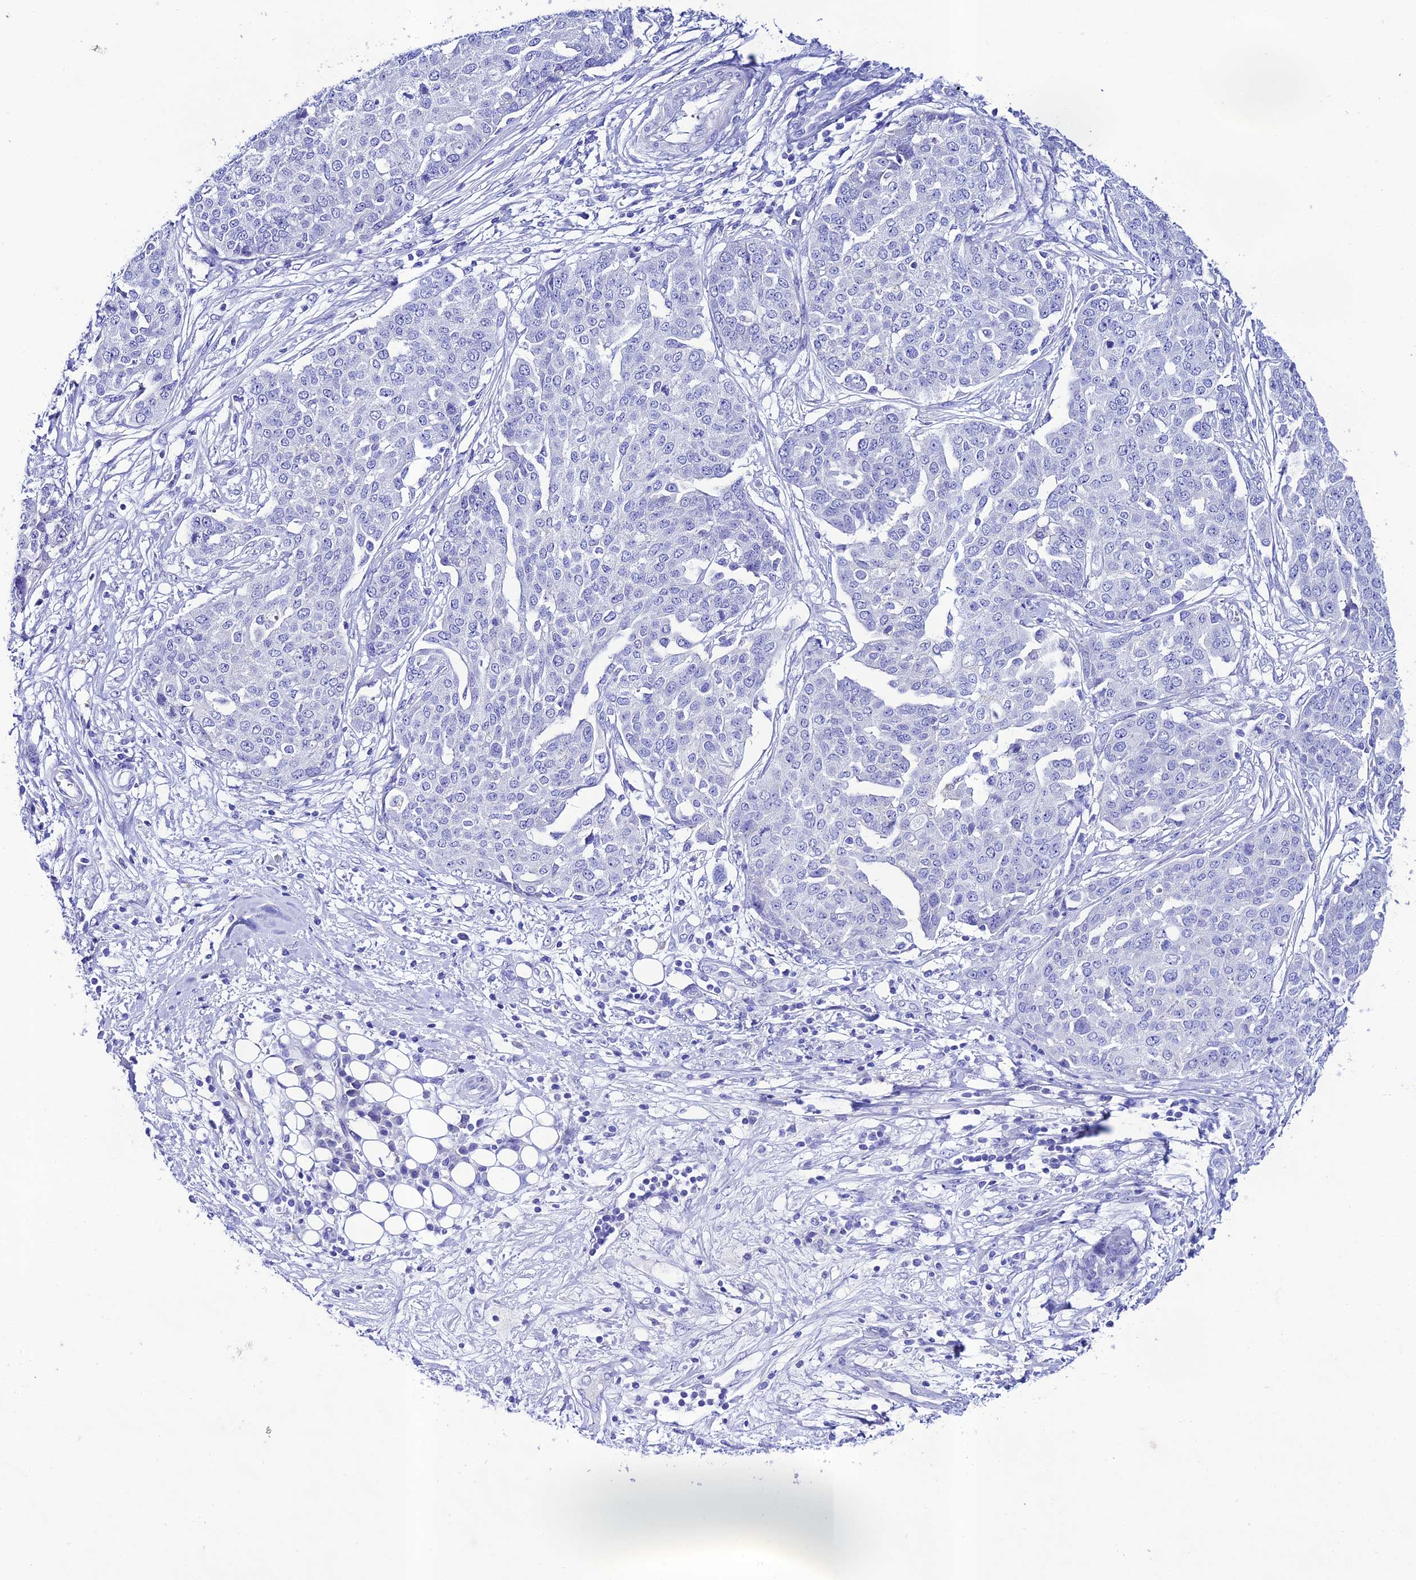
{"staining": {"intensity": "negative", "quantity": "none", "location": "none"}, "tissue": "ovarian cancer", "cell_type": "Tumor cells", "image_type": "cancer", "snomed": [{"axis": "morphology", "description": "Cystadenocarcinoma, serous, NOS"}, {"axis": "topography", "description": "Soft tissue"}, {"axis": "topography", "description": "Ovary"}], "caption": "An IHC micrograph of ovarian cancer is shown. There is no staining in tumor cells of ovarian cancer. Nuclei are stained in blue.", "gene": "NLRP6", "patient": {"sex": "female", "age": 57}}